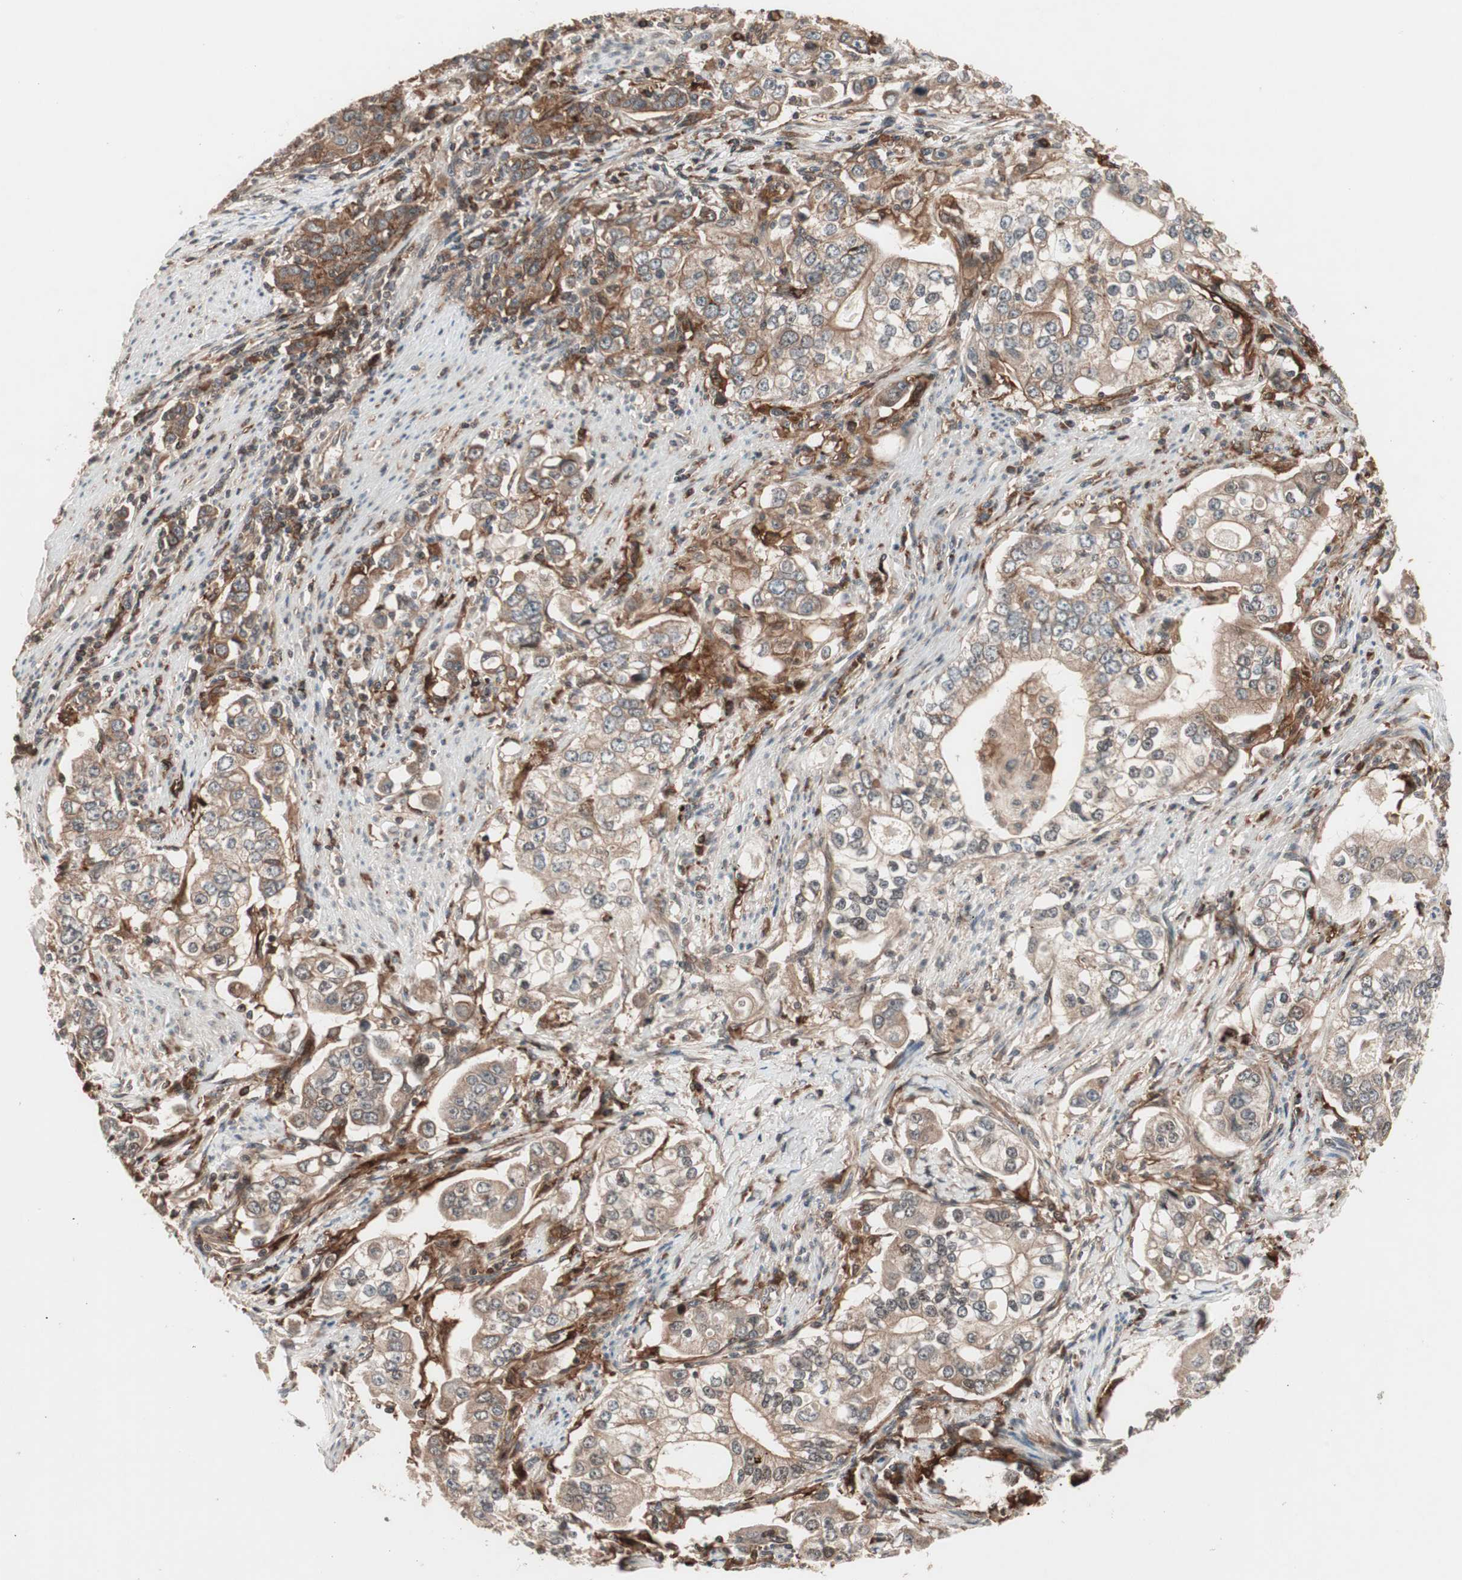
{"staining": {"intensity": "moderate", "quantity": ">75%", "location": "cytoplasmic/membranous"}, "tissue": "stomach cancer", "cell_type": "Tumor cells", "image_type": "cancer", "snomed": [{"axis": "morphology", "description": "Adenocarcinoma, NOS"}, {"axis": "topography", "description": "Stomach, lower"}], "caption": "Immunohistochemical staining of human stomach cancer exhibits medium levels of moderate cytoplasmic/membranous protein staining in approximately >75% of tumor cells. (DAB IHC, brown staining for protein, blue staining for nuclei).", "gene": "NF2", "patient": {"sex": "female", "age": 72}}